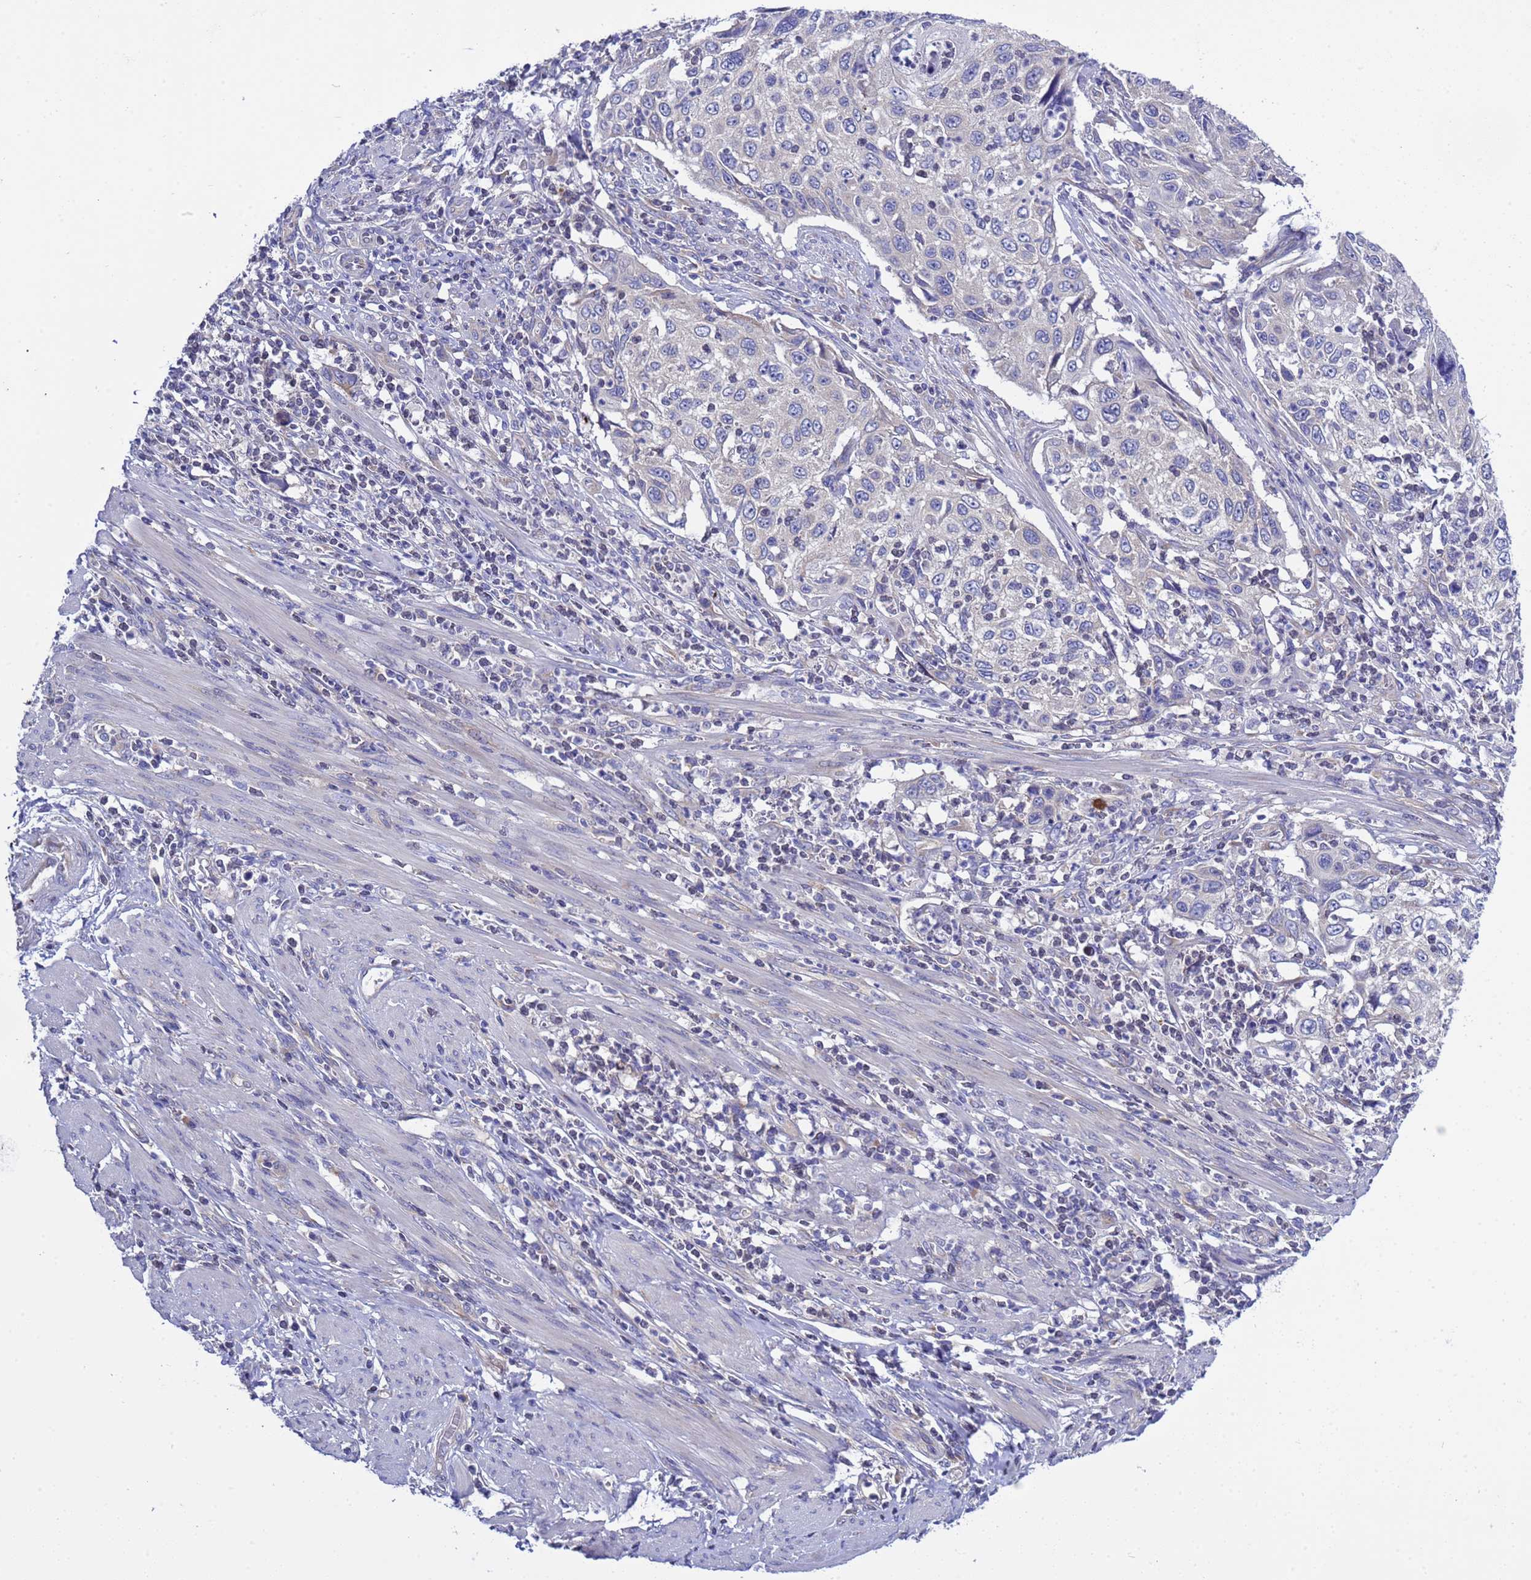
{"staining": {"intensity": "negative", "quantity": "none", "location": "none"}, "tissue": "cervical cancer", "cell_type": "Tumor cells", "image_type": "cancer", "snomed": [{"axis": "morphology", "description": "Squamous cell carcinoma, NOS"}, {"axis": "topography", "description": "Cervix"}], "caption": "Cervical cancer was stained to show a protein in brown. There is no significant expression in tumor cells. Brightfield microscopy of immunohistochemistry (IHC) stained with DAB (3,3'-diaminobenzidine) (brown) and hematoxylin (blue), captured at high magnification.", "gene": "RC3H2", "patient": {"sex": "female", "age": 70}}